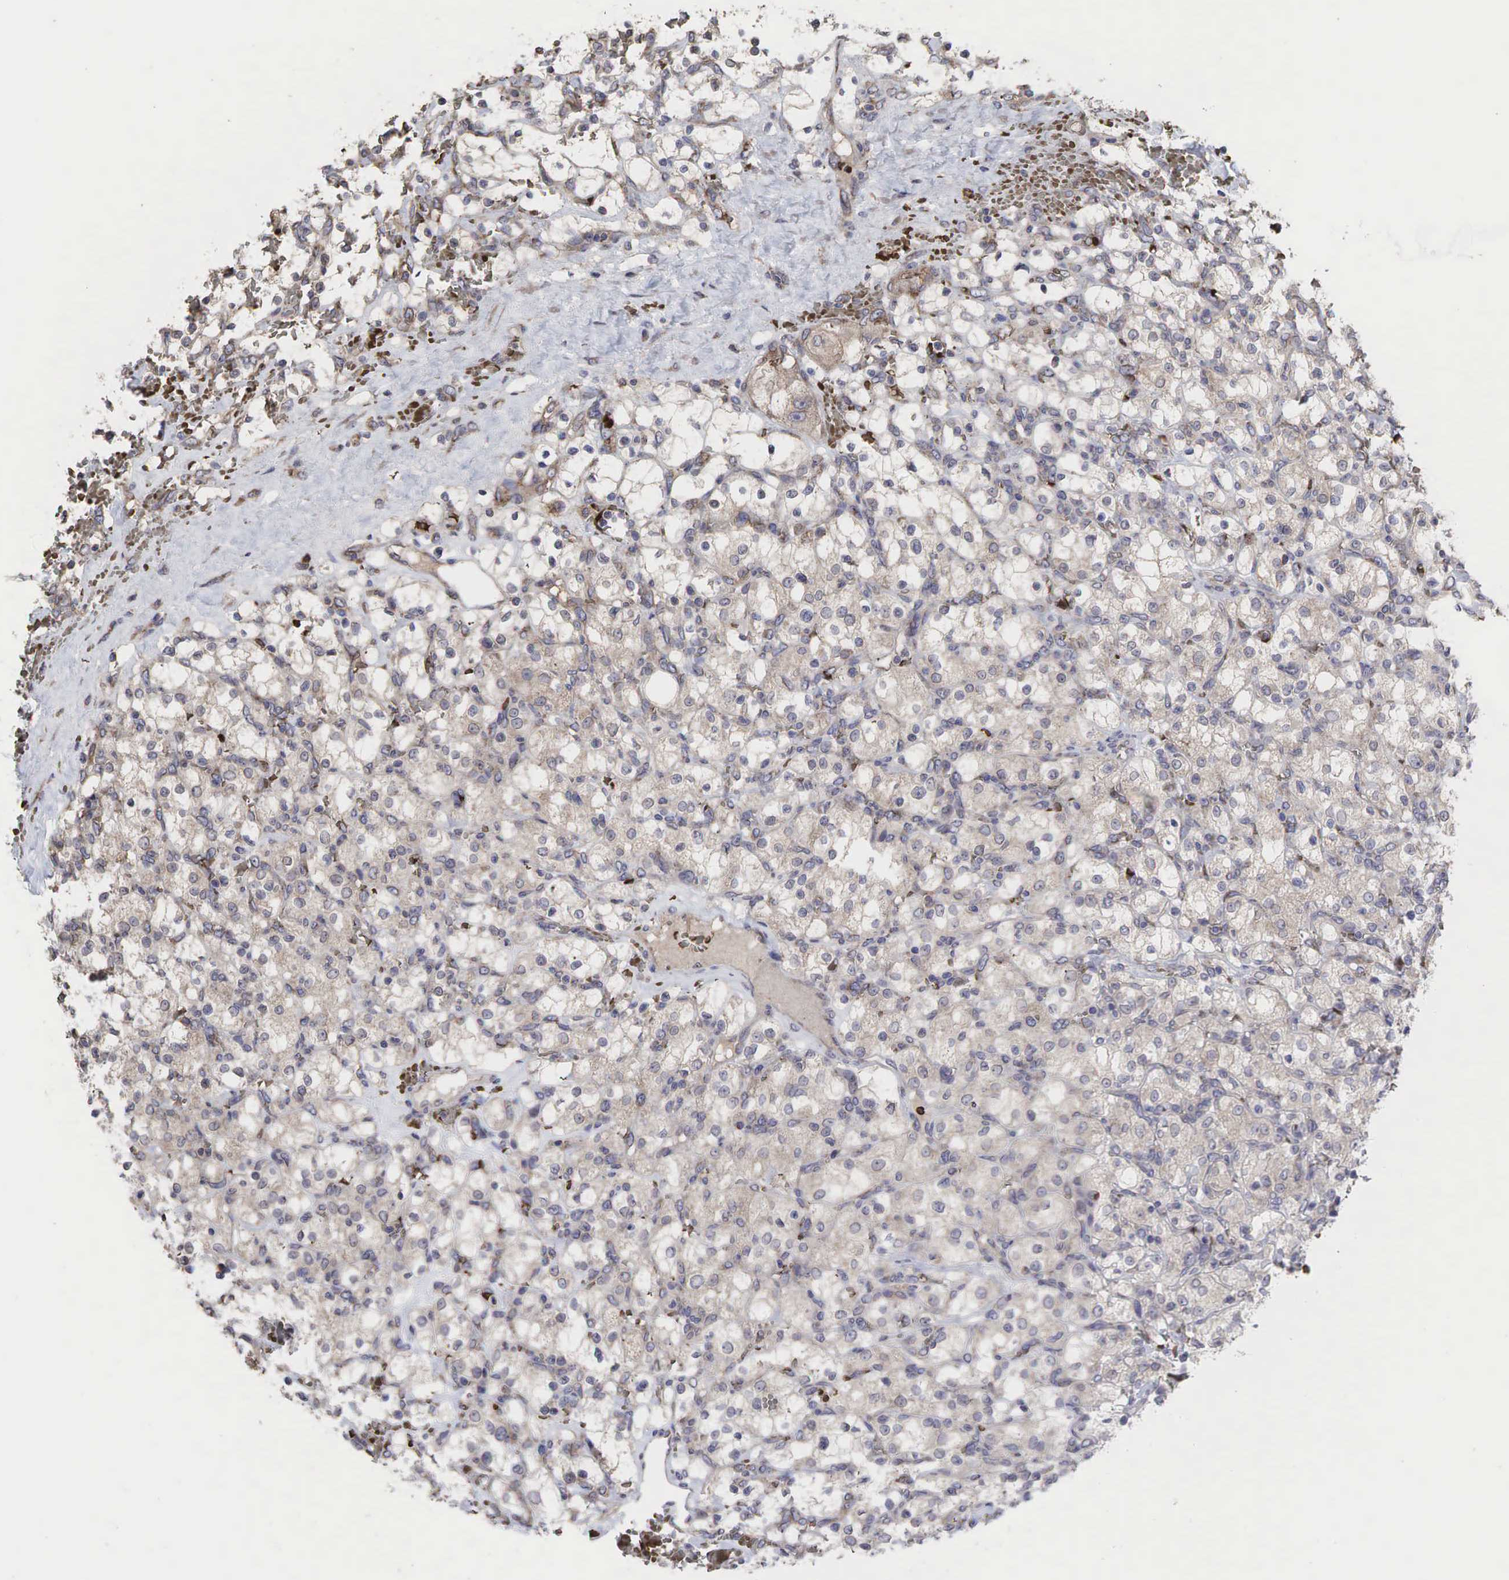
{"staining": {"intensity": "weak", "quantity": ">75%", "location": "cytoplasmic/membranous"}, "tissue": "renal cancer", "cell_type": "Tumor cells", "image_type": "cancer", "snomed": [{"axis": "morphology", "description": "Adenocarcinoma, NOS"}, {"axis": "topography", "description": "Kidney"}], "caption": "Brown immunohistochemical staining in renal cancer reveals weak cytoplasmic/membranous staining in approximately >75% of tumor cells.", "gene": "PABPC5", "patient": {"sex": "female", "age": 83}}